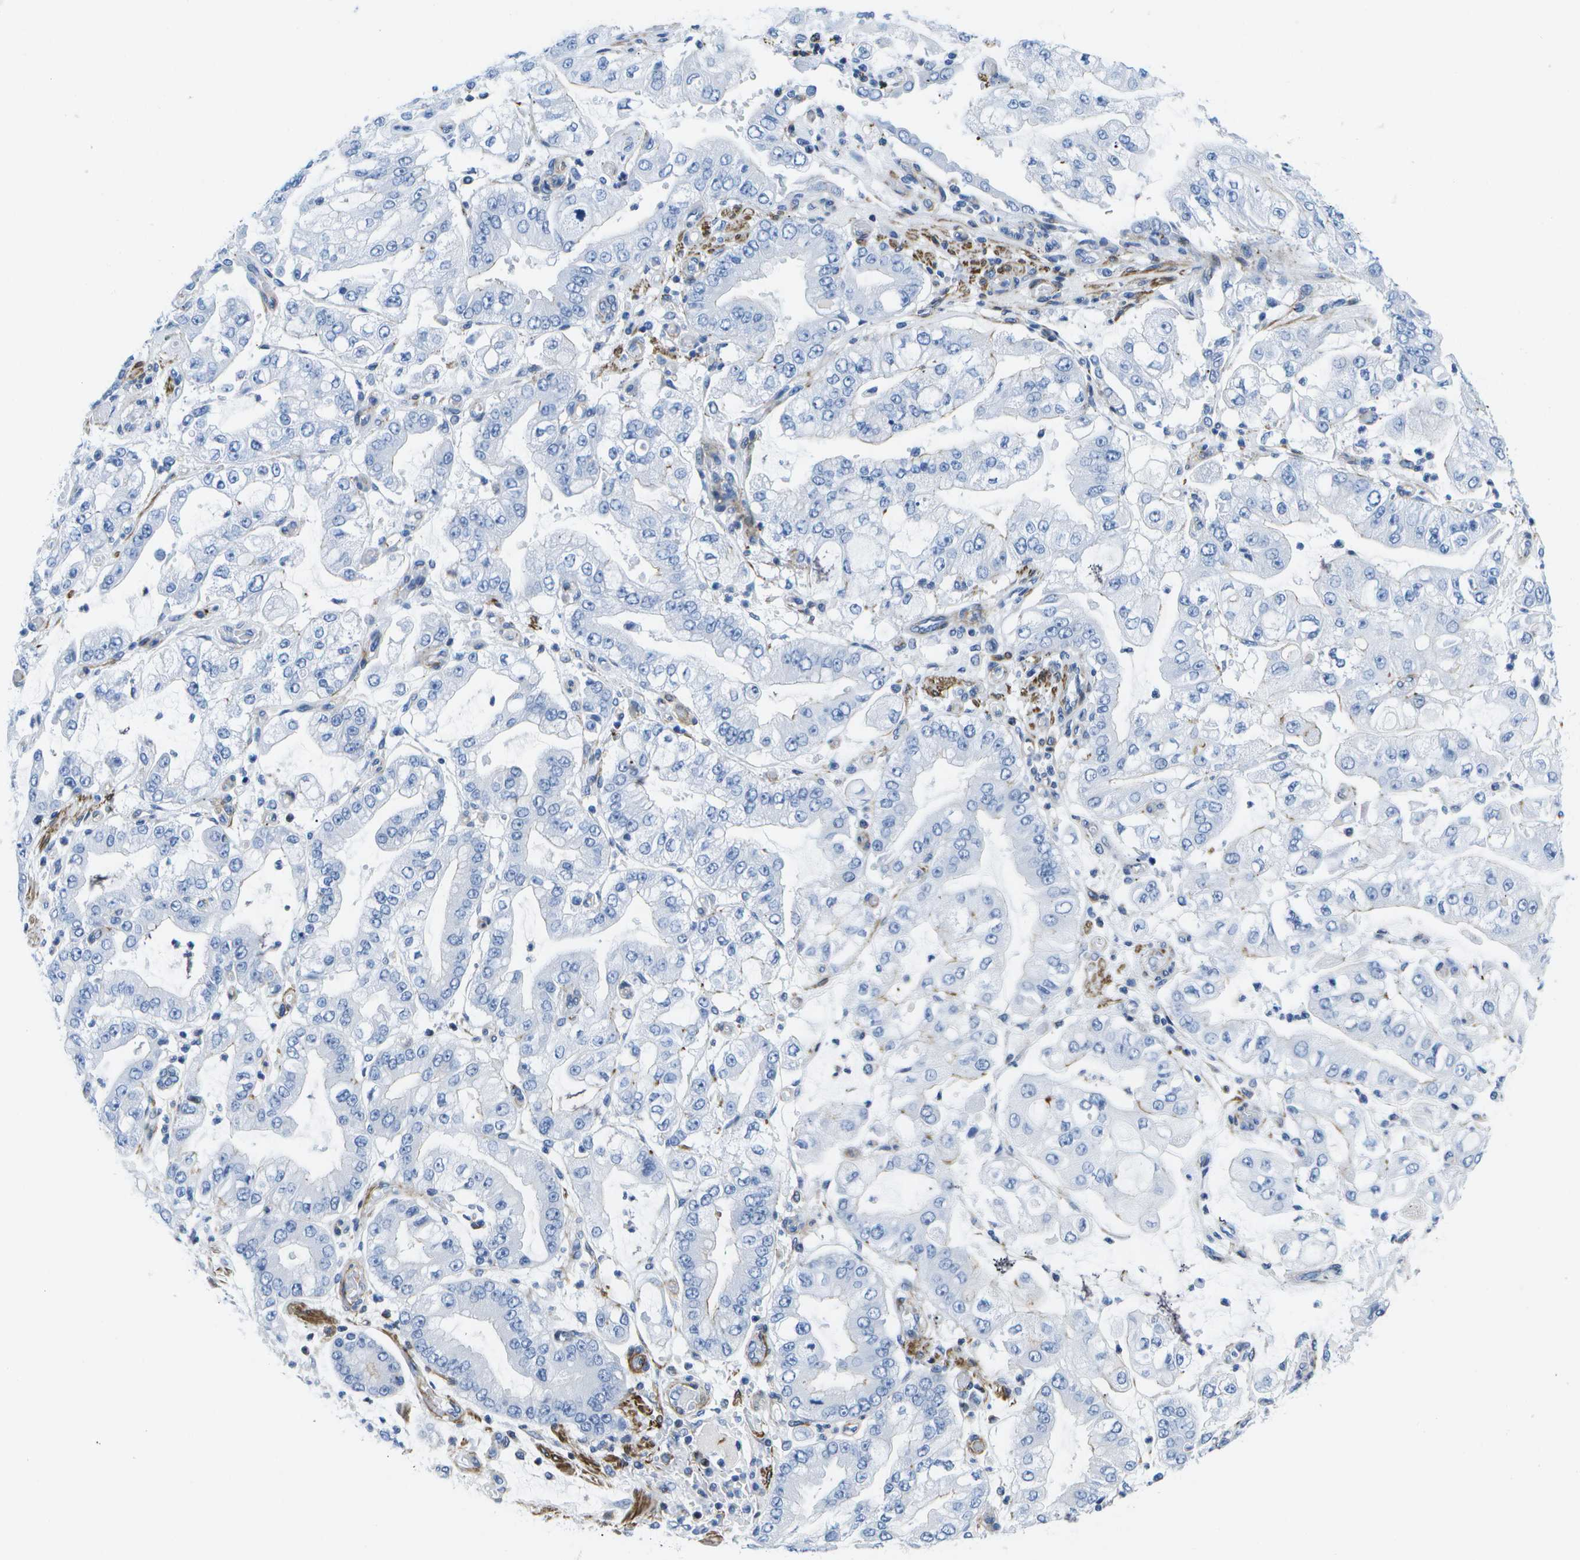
{"staining": {"intensity": "negative", "quantity": "none", "location": "none"}, "tissue": "stomach cancer", "cell_type": "Tumor cells", "image_type": "cancer", "snomed": [{"axis": "morphology", "description": "Adenocarcinoma, NOS"}, {"axis": "topography", "description": "Stomach"}], "caption": "Immunohistochemistry (IHC) micrograph of stomach adenocarcinoma stained for a protein (brown), which exhibits no staining in tumor cells.", "gene": "ADGRG6", "patient": {"sex": "male", "age": 76}}